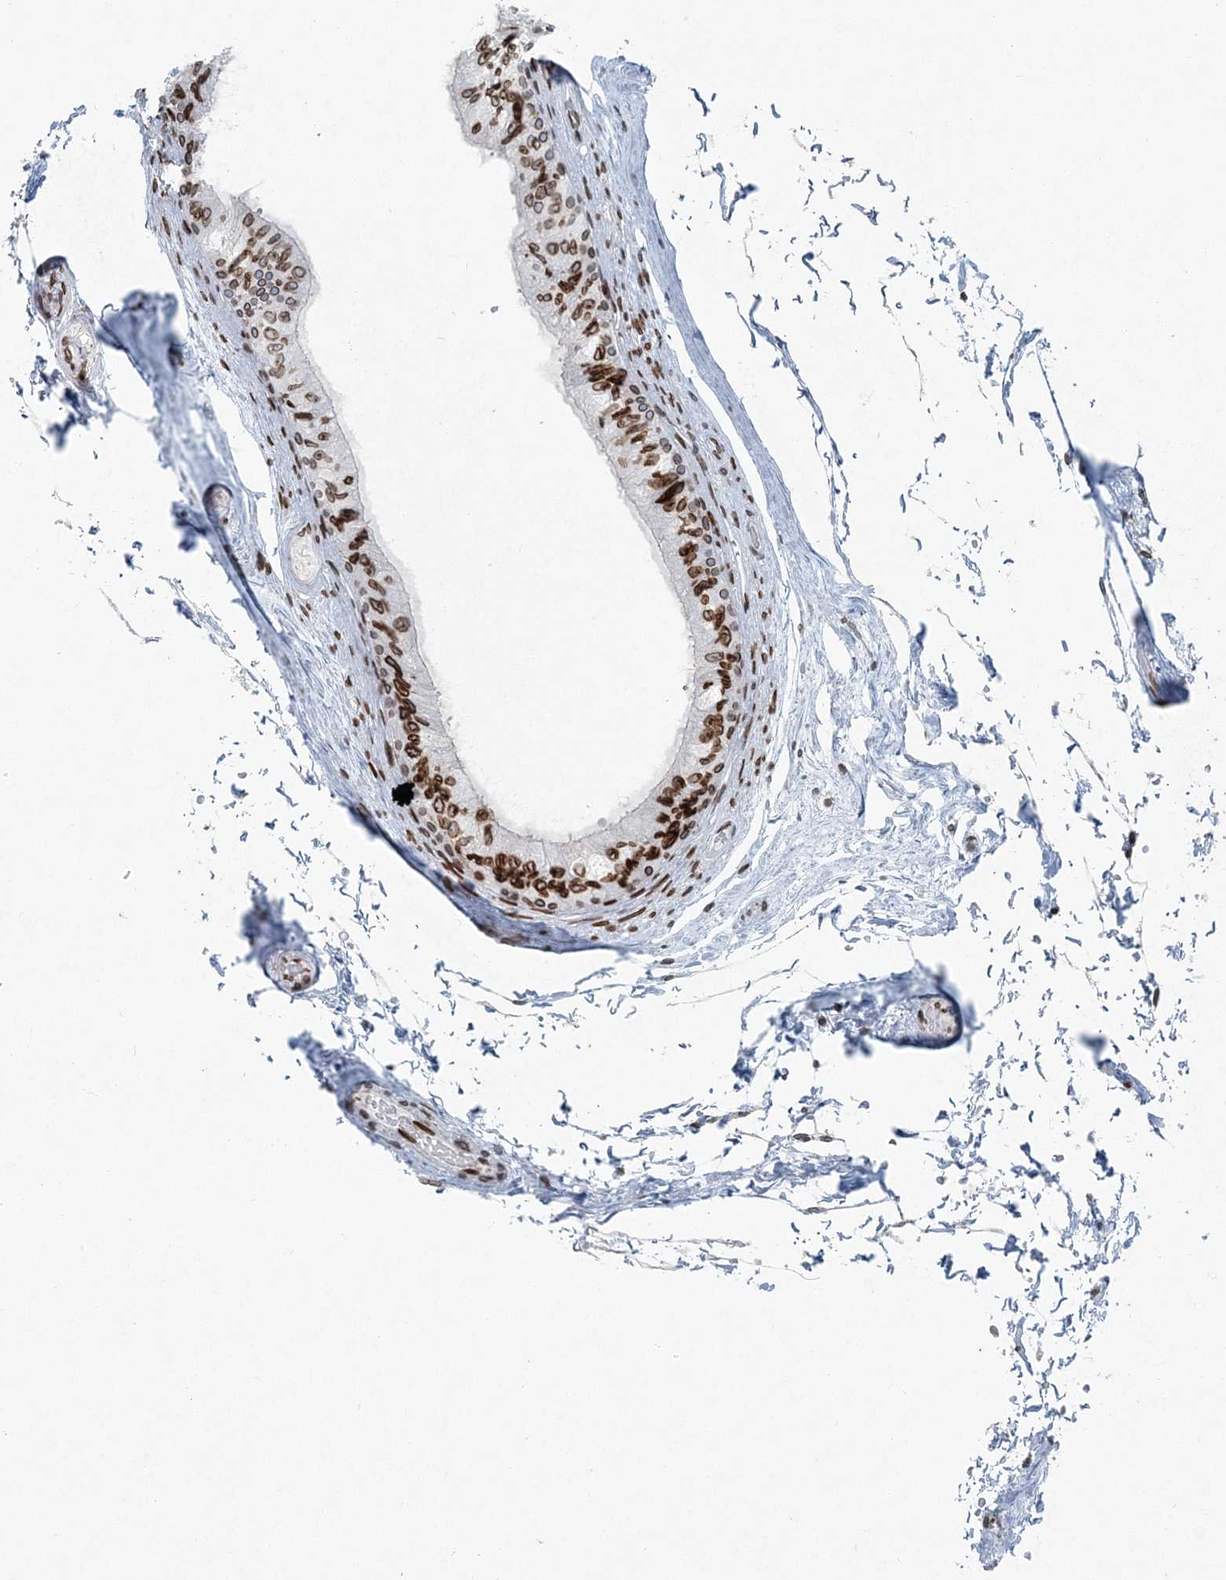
{"staining": {"intensity": "strong", "quantity": ">75%", "location": "cytoplasmic/membranous,nuclear"}, "tissue": "epididymis", "cell_type": "Glandular cells", "image_type": "normal", "snomed": [{"axis": "morphology", "description": "Normal tissue, NOS"}, {"axis": "topography", "description": "Epididymis"}], "caption": "Immunohistochemistry of unremarkable human epididymis reveals high levels of strong cytoplasmic/membranous,nuclear positivity in approximately >75% of glandular cells. The staining was performed using DAB to visualize the protein expression in brown, while the nuclei were stained in blue with hematoxylin (Magnification: 20x).", "gene": "GJD4", "patient": {"sex": "male", "age": 79}}